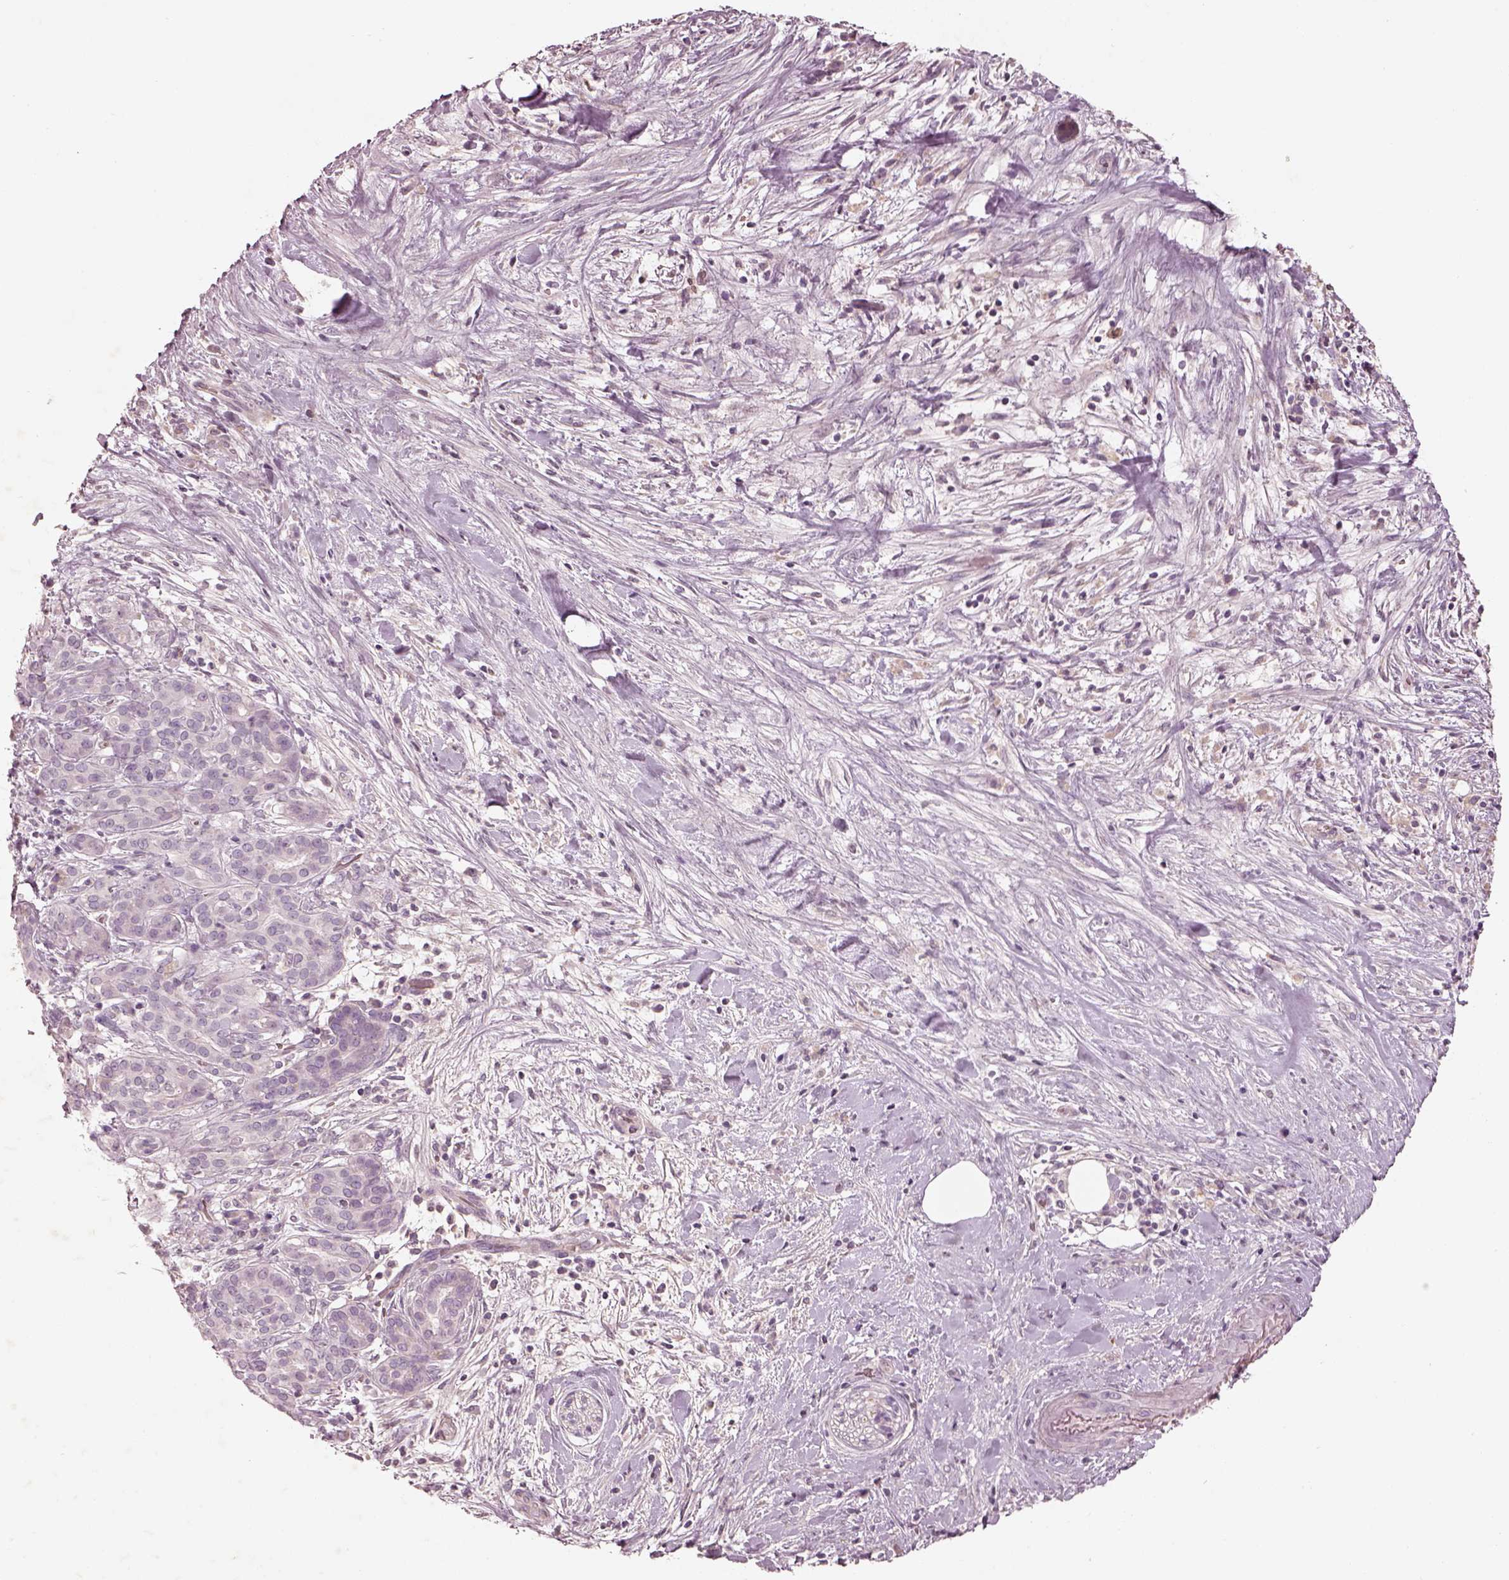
{"staining": {"intensity": "negative", "quantity": "none", "location": "none"}, "tissue": "pancreatic cancer", "cell_type": "Tumor cells", "image_type": "cancer", "snomed": [{"axis": "morphology", "description": "Adenocarcinoma, NOS"}, {"axis": "topography", "description": "Pancreas"}], "caption": "Tumor cells are negative for brown protein staining in pancreatic adenocarcinoma.", "gene": "TLX3", "patient": {"sex": "male", "age": 44}}